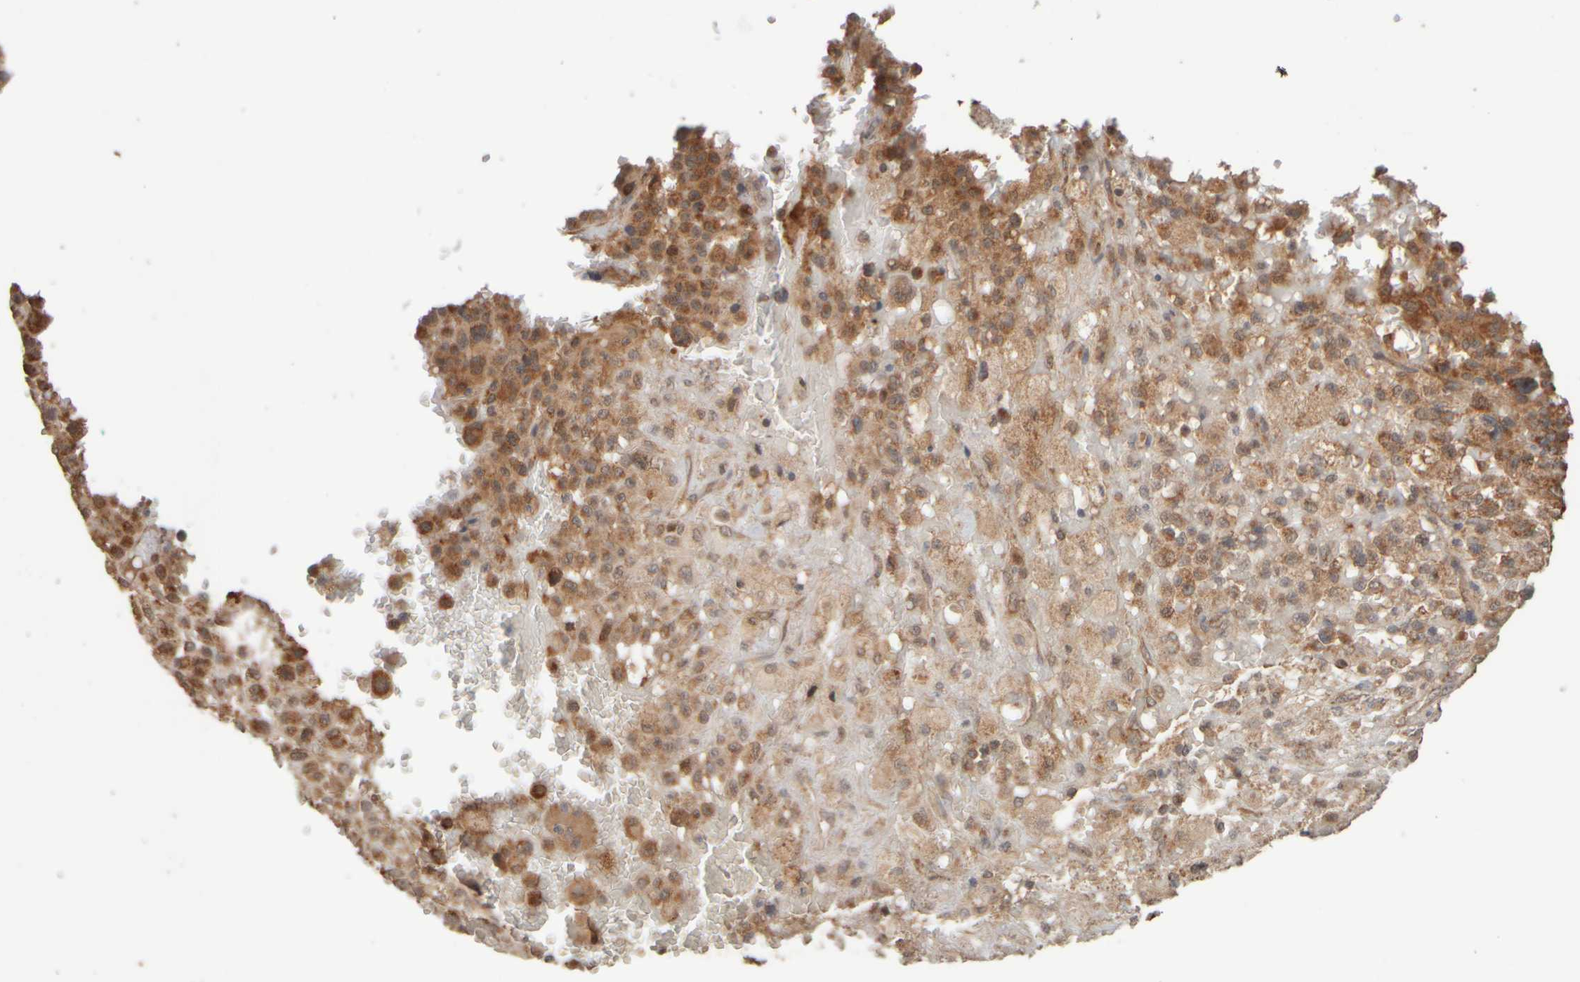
{"staining": {"intensity": "moderate", "quantity": ">75%", "location": "cytoplasmic/membranous"}, "tissue": "melanoma", "cell_type": "Tumor cells", "image_type": "cancer", "snomed": [{"axis": "morphology", "description": "Malignant melanoma, Metastatic site"}, {"axis": "topography", "description": "Skin"}], "caption": "Human melanoma stained with a brown dye demonstrates moderate cytoplasmic/membranous positive positivity in about >75% of tumor cells.", "gene": "EIF2B3", "patient": {"sex": "female", "age": 74}}